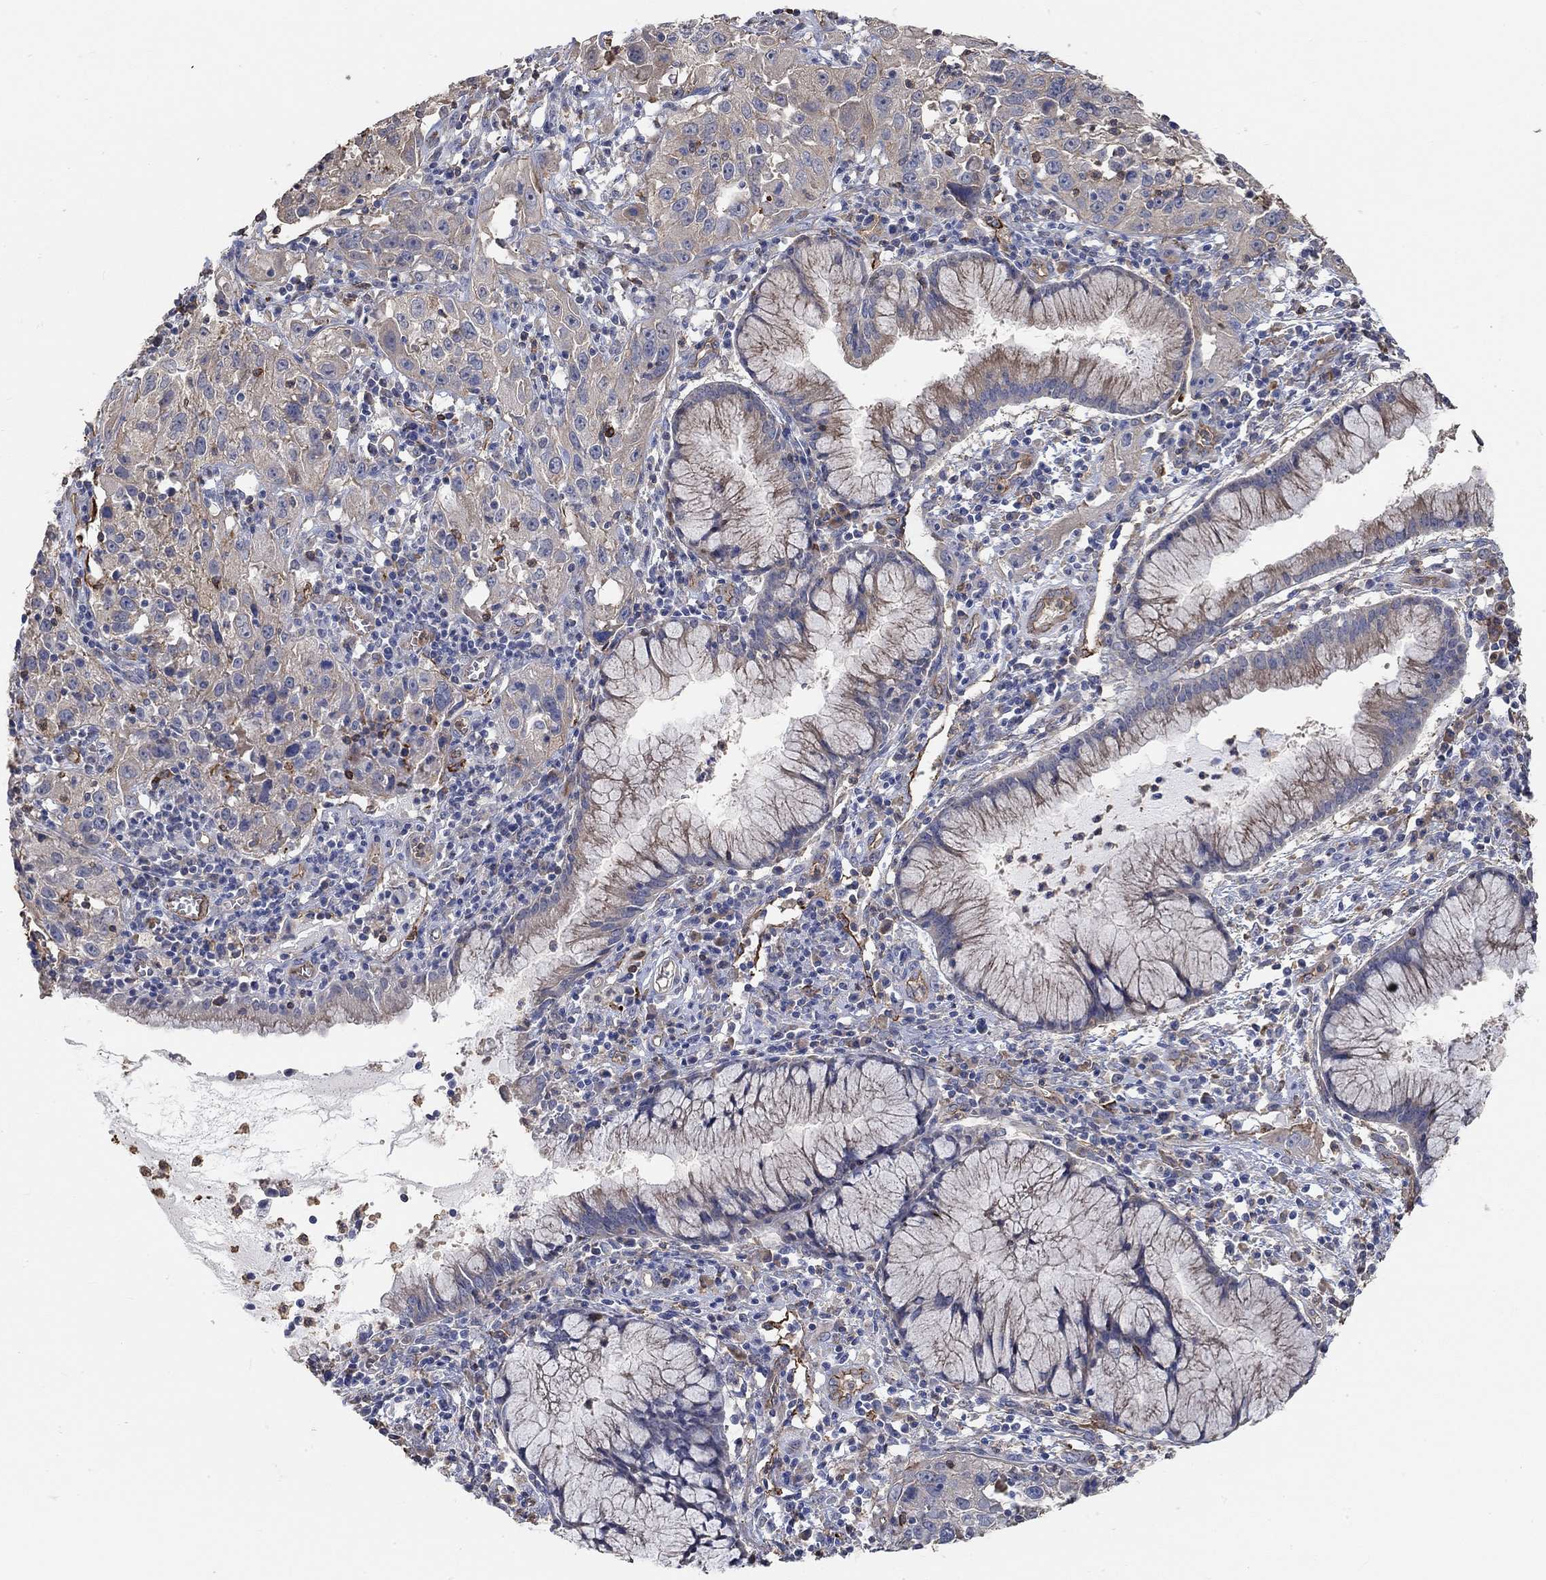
{"staining": {"intensity": "weak", "quantity": ">75%", "location": "cytoplasmic/membranous"}, "tissue": "cervical cancer", "cell_type": "Tumor cells", "image_type": "cancer", "snomed": [{"axis": "morphology", "description": "Squamous cell carcinoma, NOS"}, {"axis": "topography", "description": "Cervix"}], "caption": "Protein staining reveals weak cytoplasmic/membranous staining in about >75% of tumor cells in cervical squamous cell carcinoma.", "gene": "SYT16", "patient": {"sex": "female", "age": 32}}